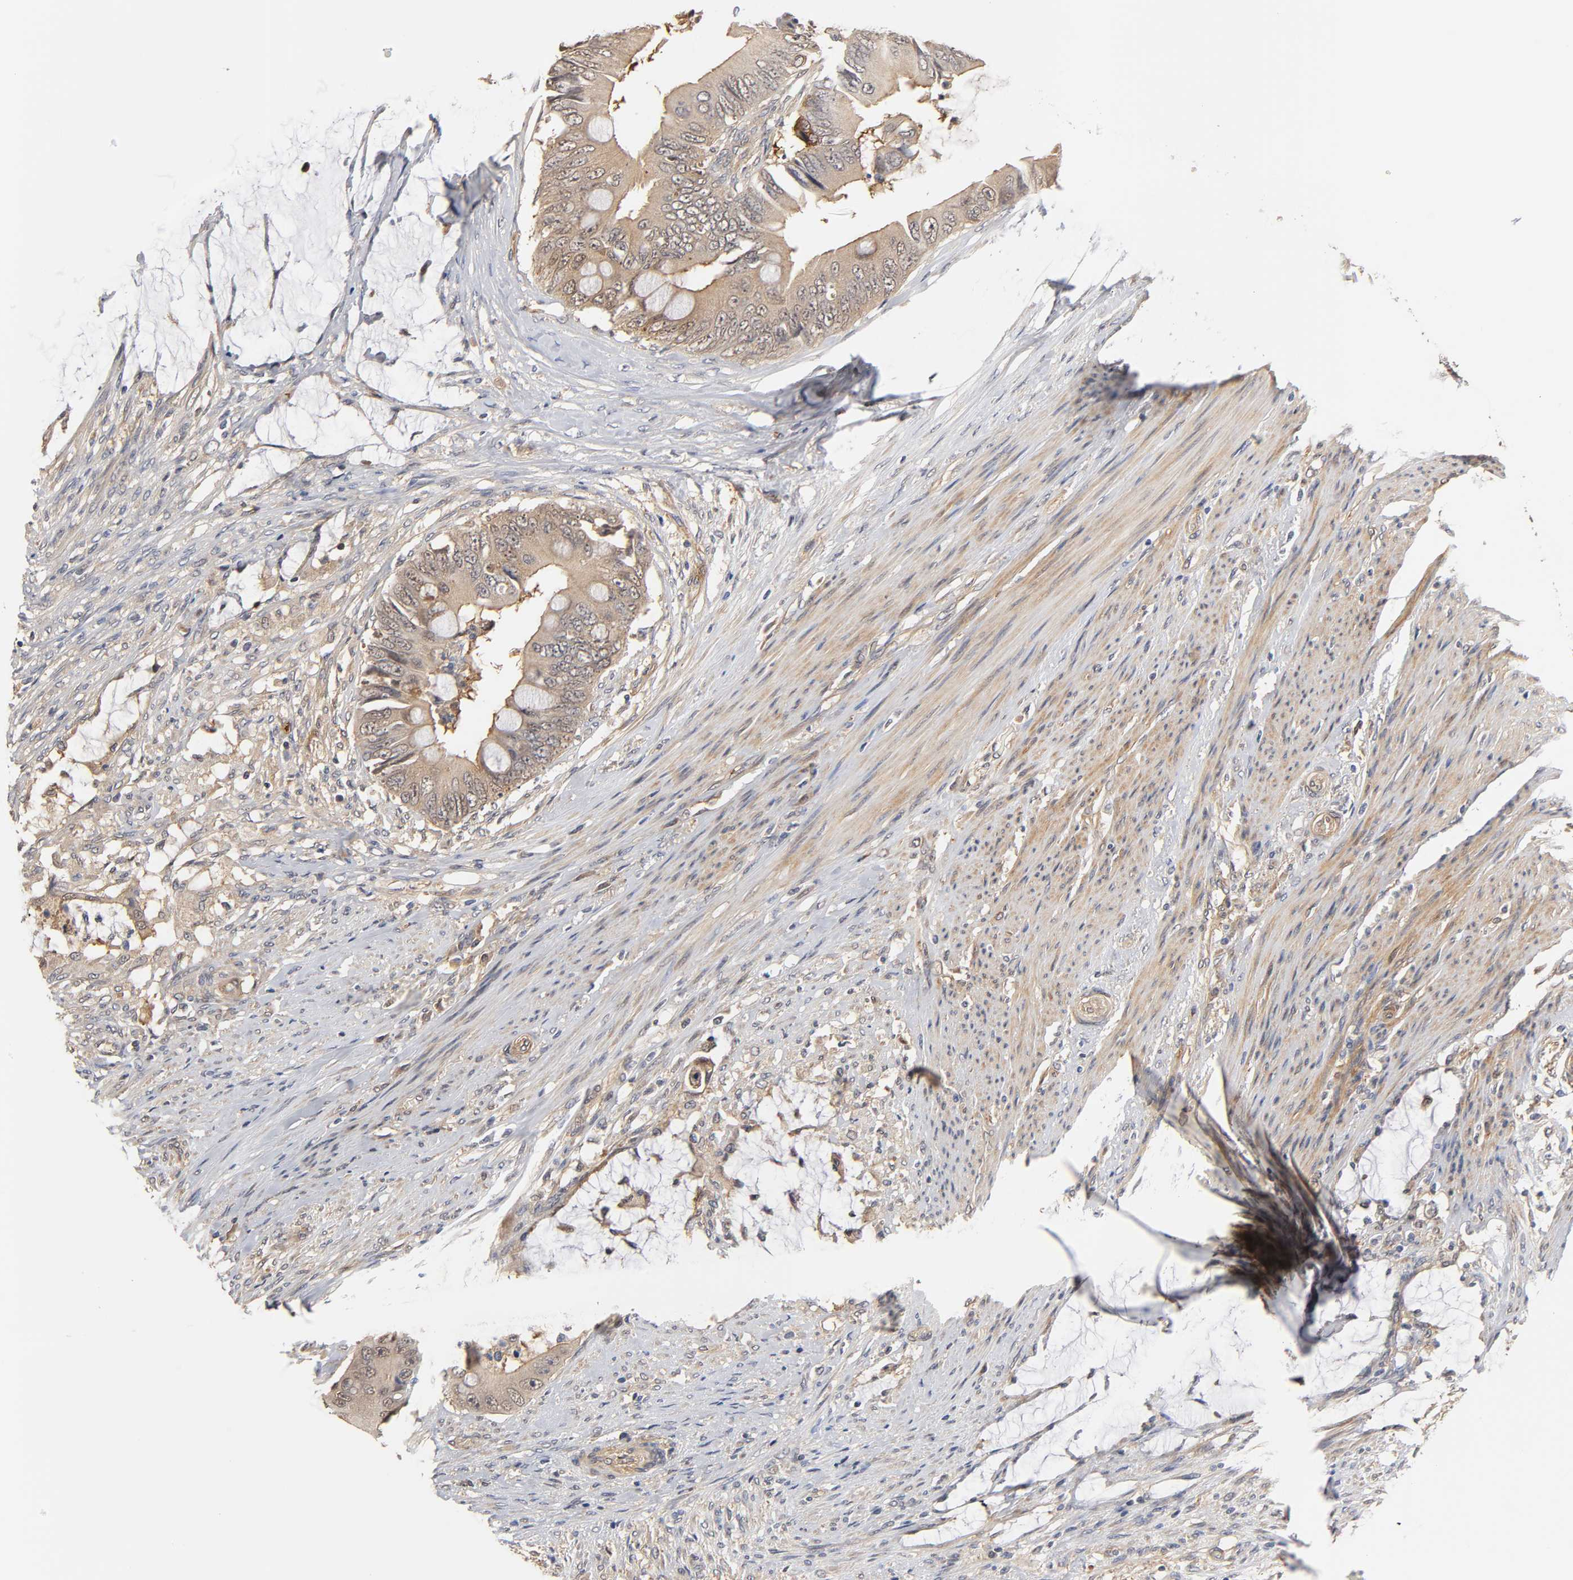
{"staining": {"intensity": "weak", "quantity": ">75%", "location": "cytoplasmic/membranous"}, "tissue": "colorectal cancer", "cell_type": "Tumor cells", "image_type": "cancer", "snomed": [{"axis": "morphology", "description": "Adenocarcinoma, NOS"}, {"axis": "topography", "description": "Rectum"}], "caption": "Protein expression by IHC demonstrates weak cytoplasmic/membranous positivity in approximately >75% of tumor cells in colorectal cancer.", "gene": "PDE5A", "patient": {"sex": "female", "age": 77}}